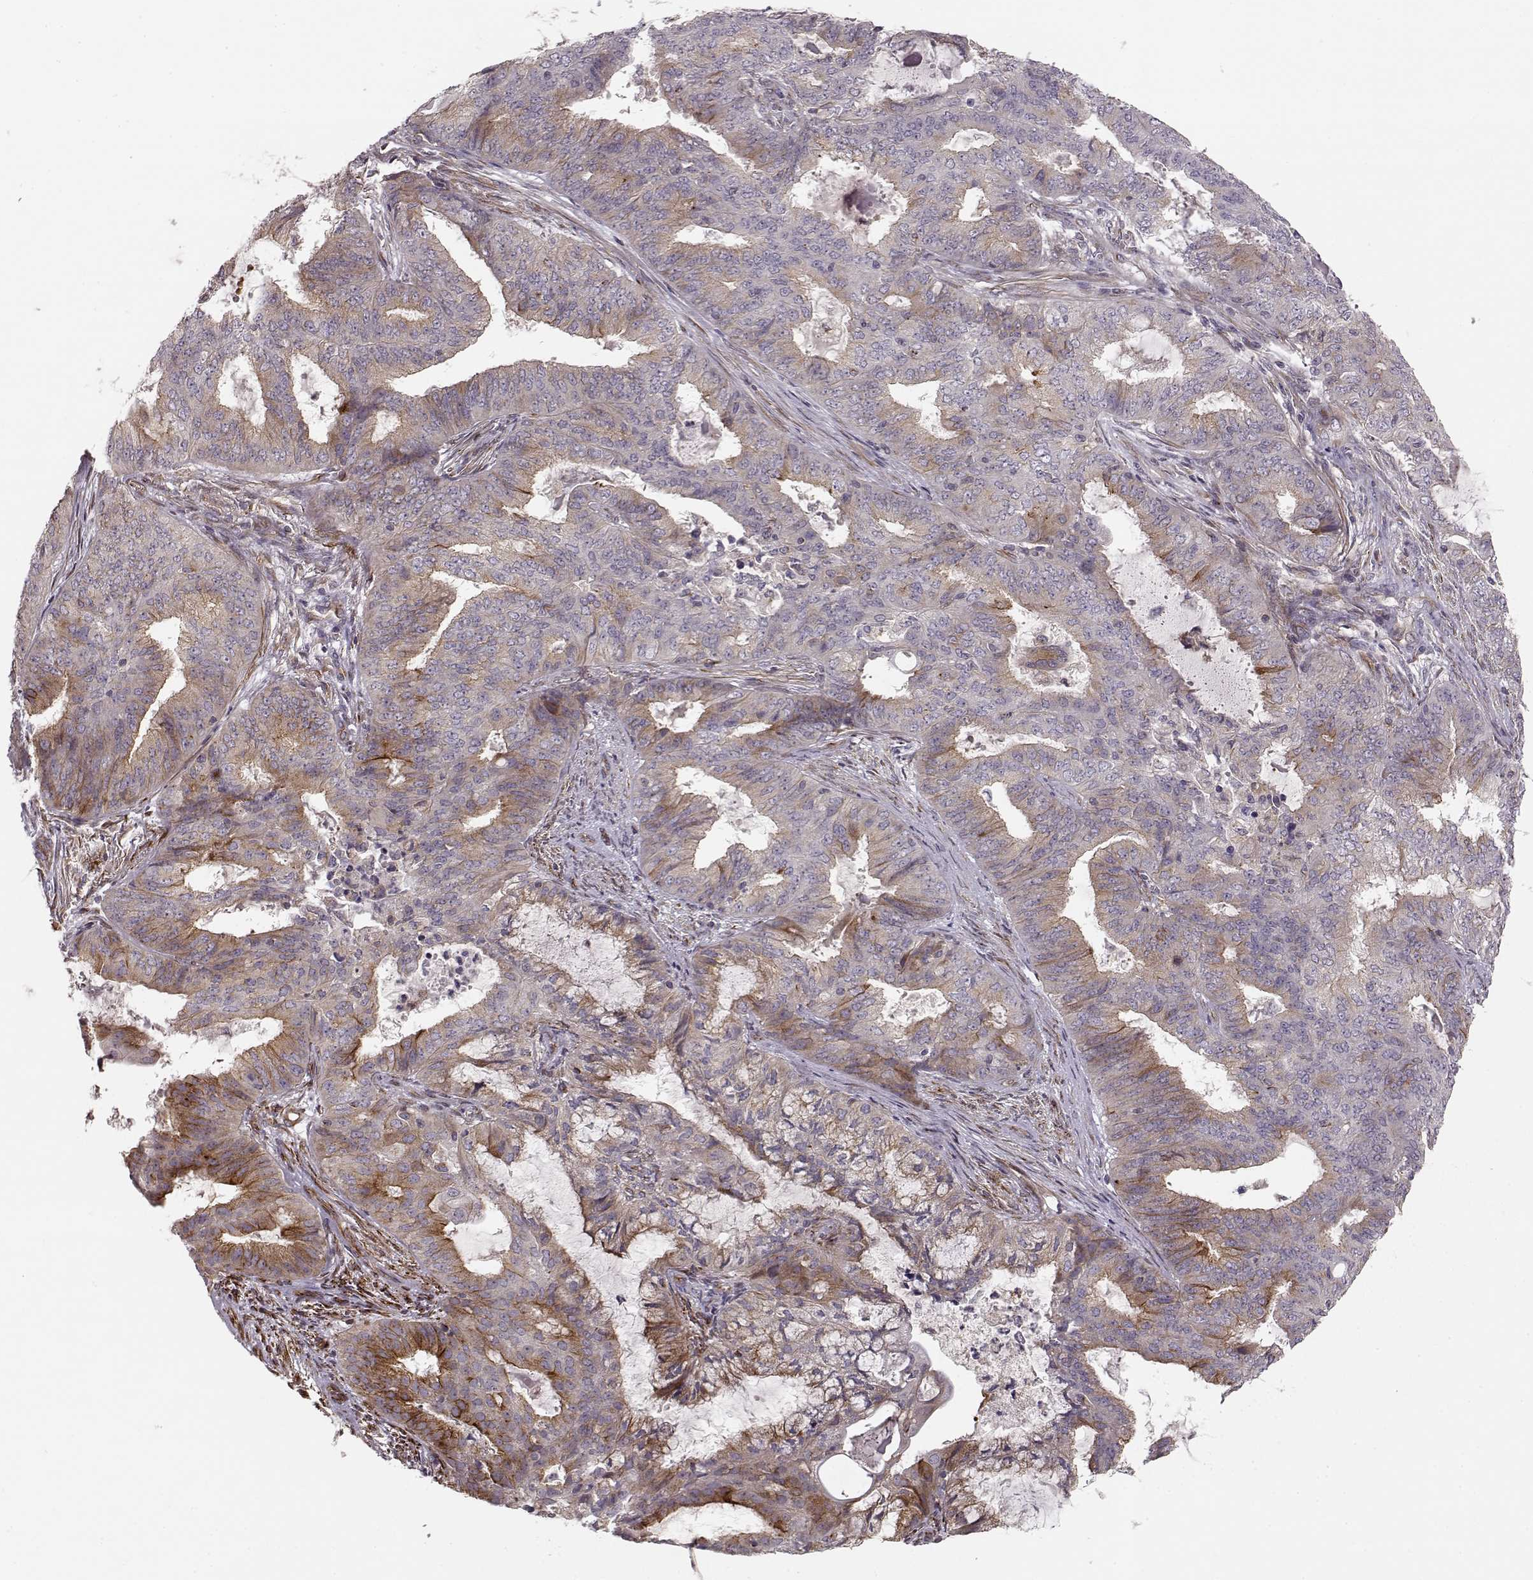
{"staining": {"intensity": "moderate", "quantity": "<25%", "location": "cytoplasmic/membranous"}, "tissue": "endometrial cancer", "cell_type": "Tumor cells", "image_type": "cancer", "snomed": [{"axis": "morphology", "description": "Adenocarcinoma, NOS"}, {"axis": "topography", "description": "Endometrium"}], "caption": "IHC micrograph of human endometrial adenocarcinoma stained for a protein (brown), which displays low levels of moderate cytoplasmic/membranous positivity in approximately <25% of tumor cells.", "gene": "MTR", "patient": {"sex": "female", "age": 62}}